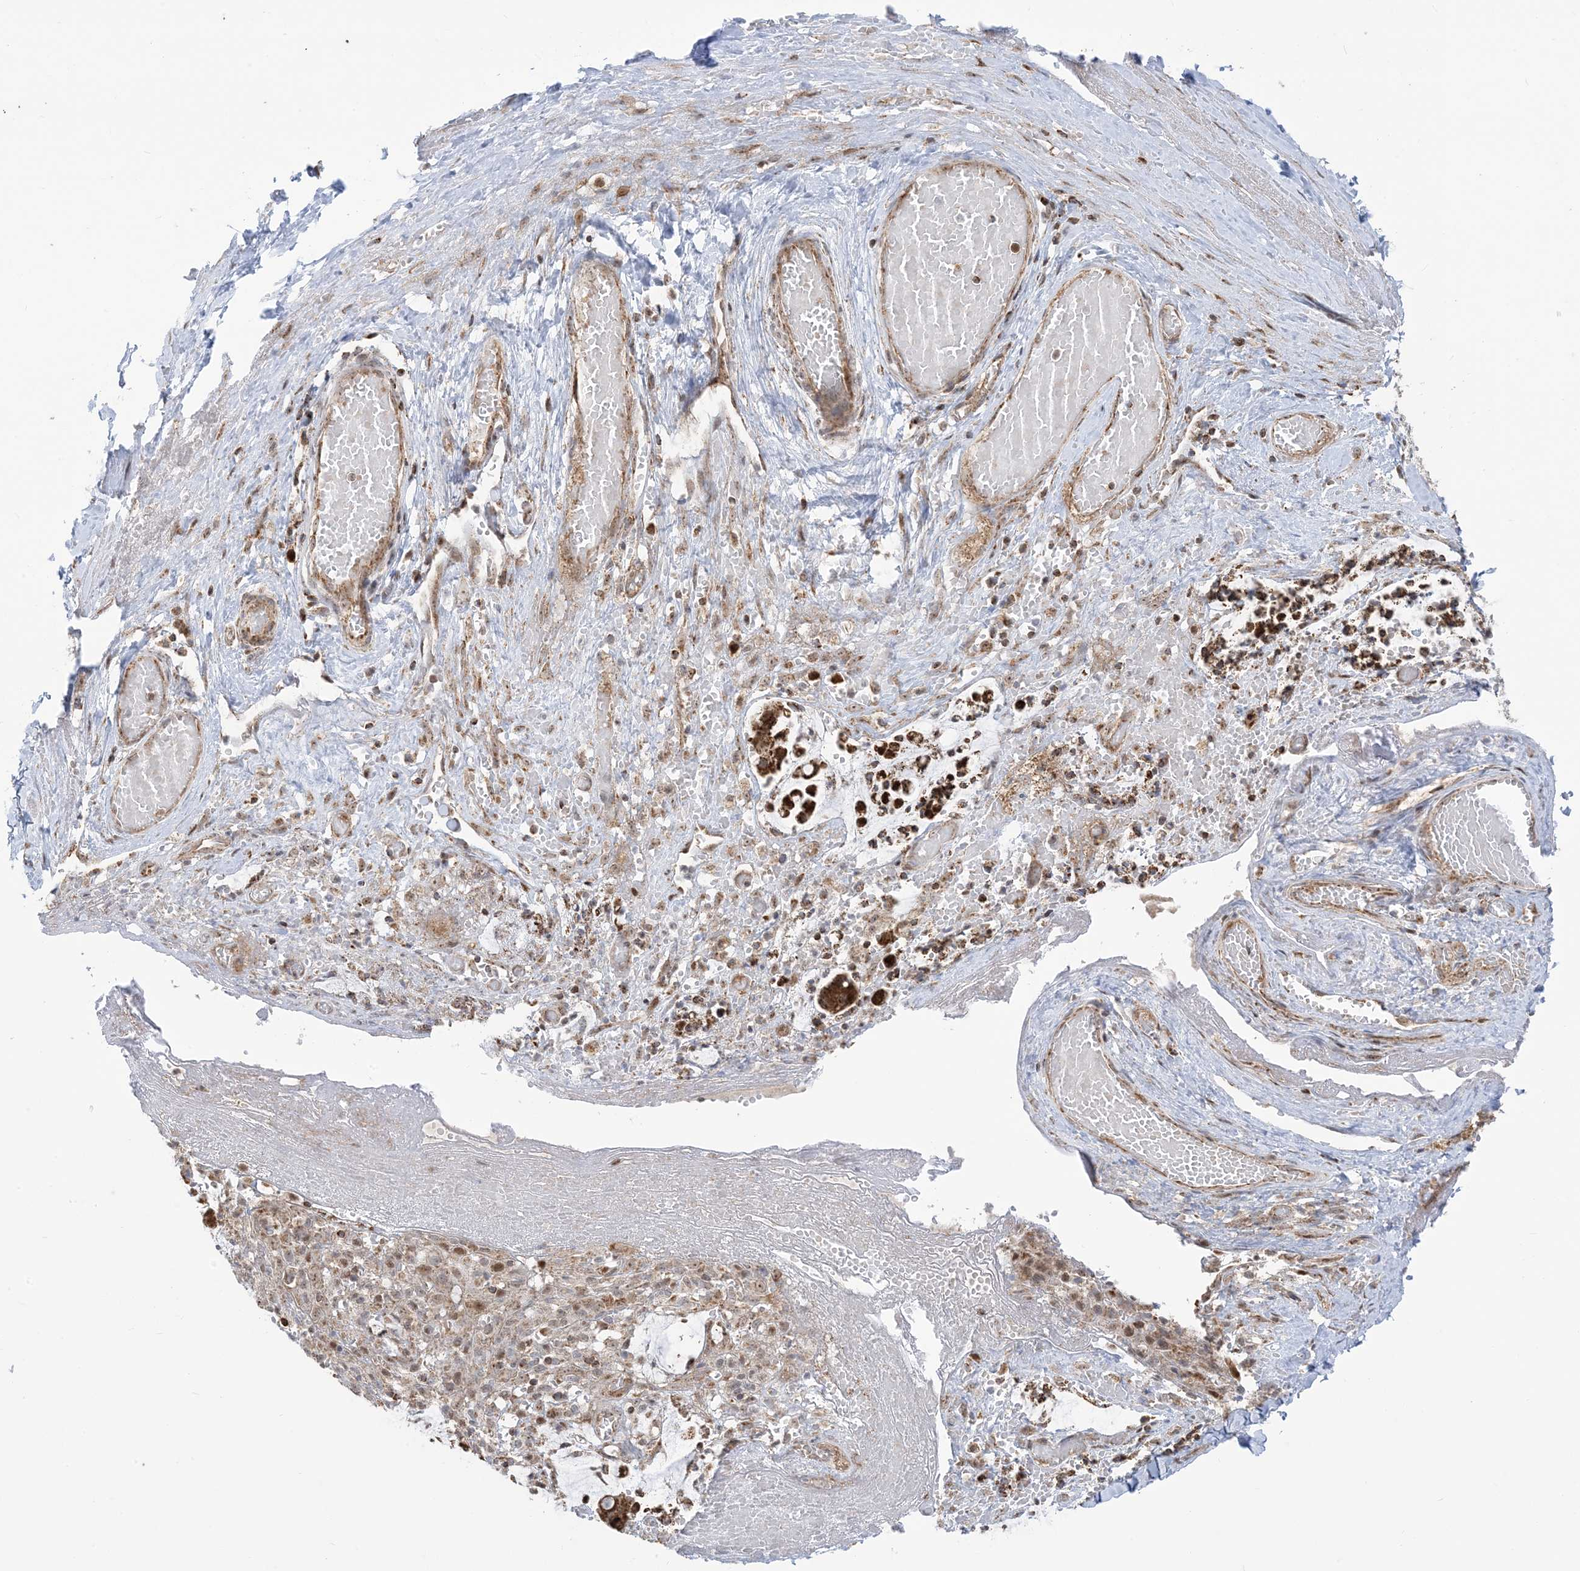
{"staining": {"intensity": "weak", "quantity": ">75%", "location": "cytoplasmic/membranous,nuclear"}, "tissue": "smooth muscle", "cell_type": "Smooth muscle cells", "image_type": "normal", "snomed": [{"axis": "morphology", "description": "Normal tissue, NOS"}, {"axis": "morphology", "description": "Adenocarcinoma, NOS"}, {"axis": "topography", "description": "Colon"}, {"axis": "topography", "description": "Peripheral nerve tissue"}], "caption": "DAB immunohistochemical staining of unremarkable smooth muscle exhibits weak cytoplasmic/membranous,nuclear protein staining in approximately >75% of smooth muscle cells.", "gene": "MAPKBP1", "patient": {"sex": "male", "age": 14}}